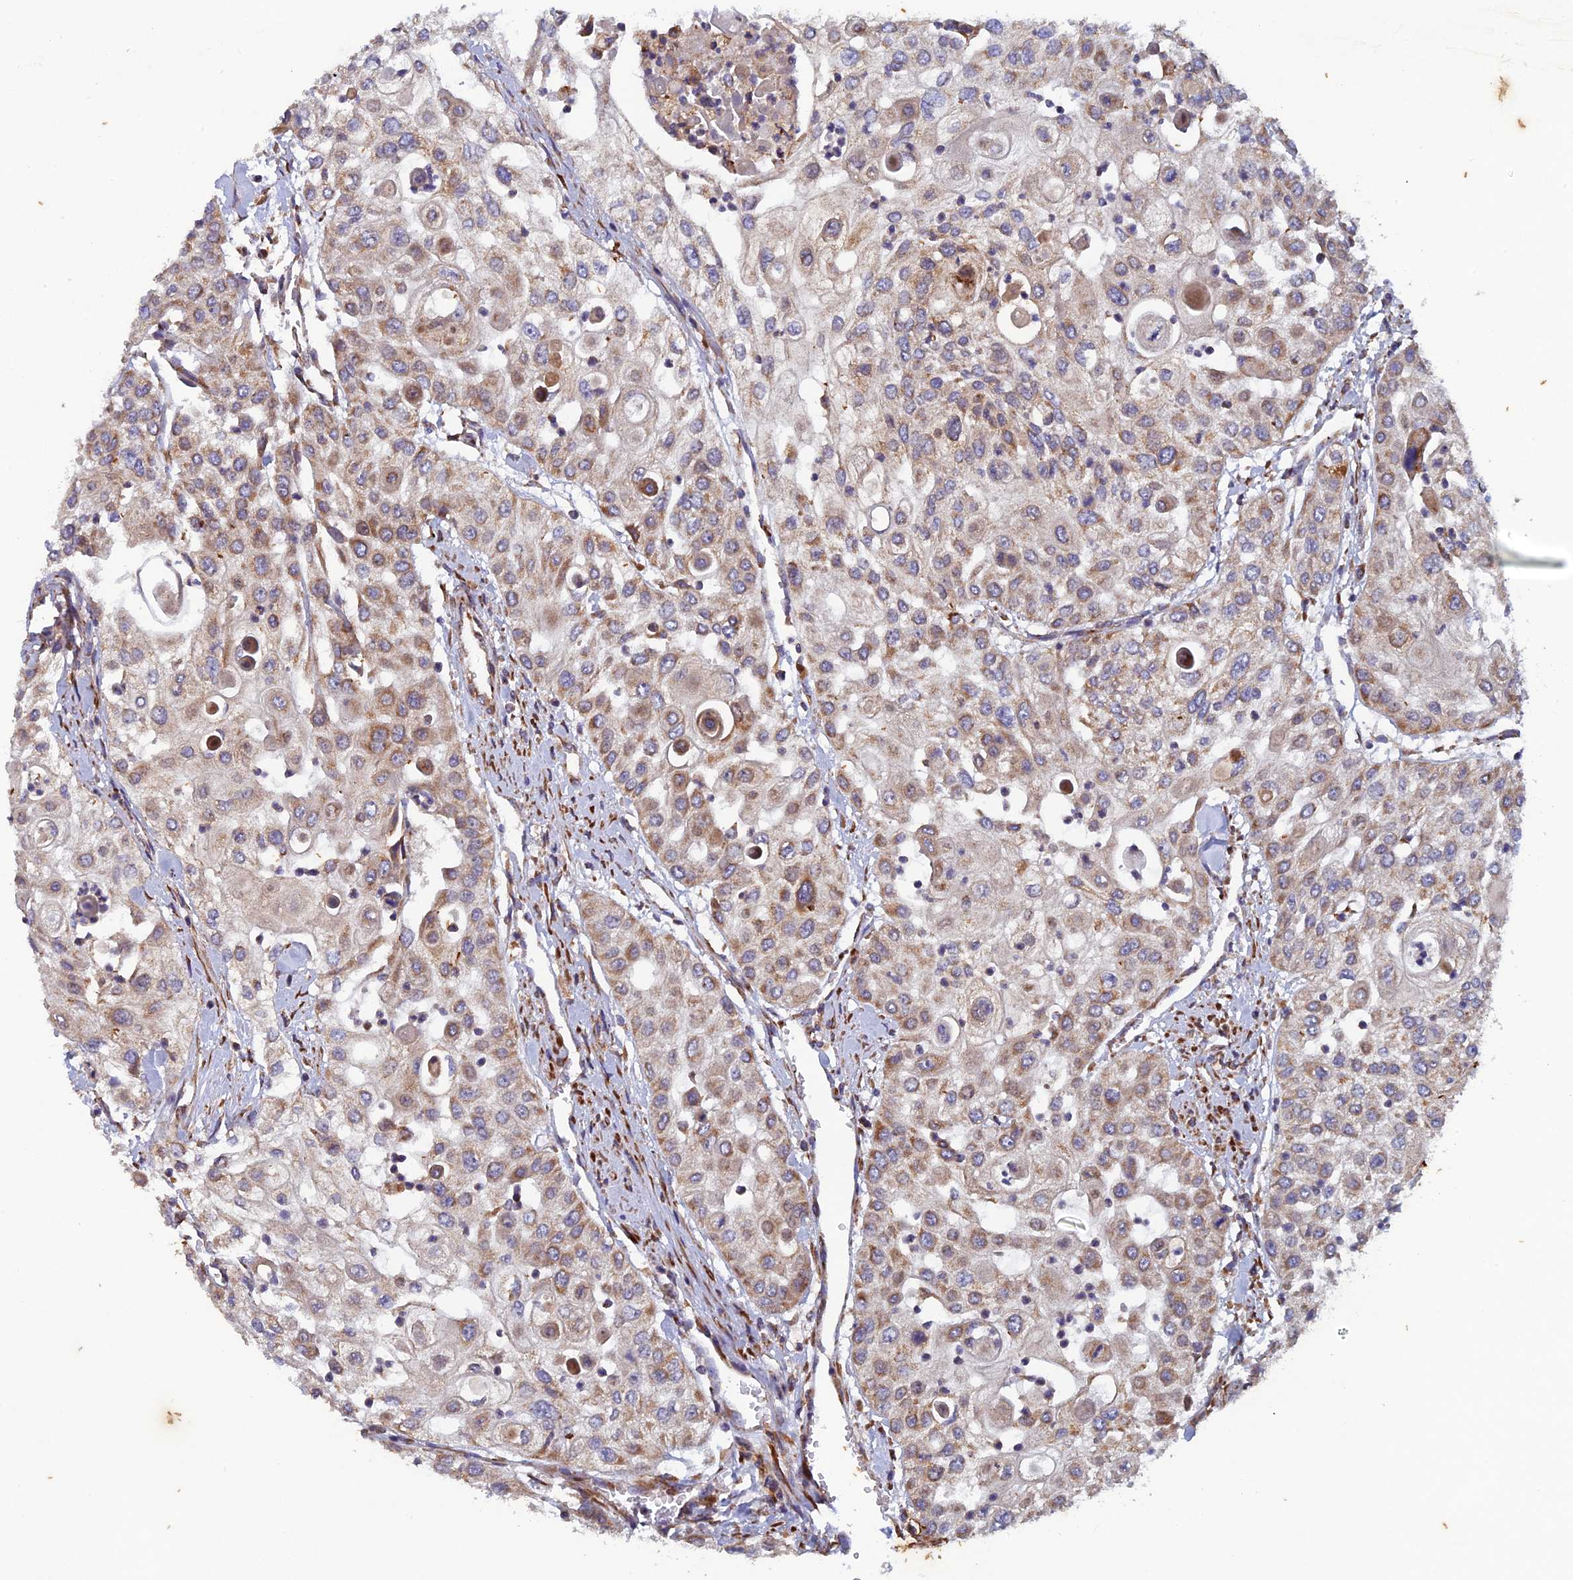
{"staining": {"intensity": "moderate", "quantity": "25%-75%", "location": "cytoplasmic/membranous"}, "tissue": "urothelial cancer", "cell_type": "Tumor cells", "image_type": "cancer", "snomed": [{"axis": "morphology", "description": "Urothelial carcinoma, High grade"}, {"axis": "topography", "description": "Urinary bladder"}], "caption": "IHC image of neoplastic tissue: human urothelial carcinoma (high-grade) stained using immunohistochemistry demonstrates medium levels of moderate protein expression localized specifically in the cytoplasmic/membranous of tumor cells, appearing as a cytoplasmic/membranous brown color.", "gene": "AP4S1", "patient": {"sex": "female", "age": 79}}